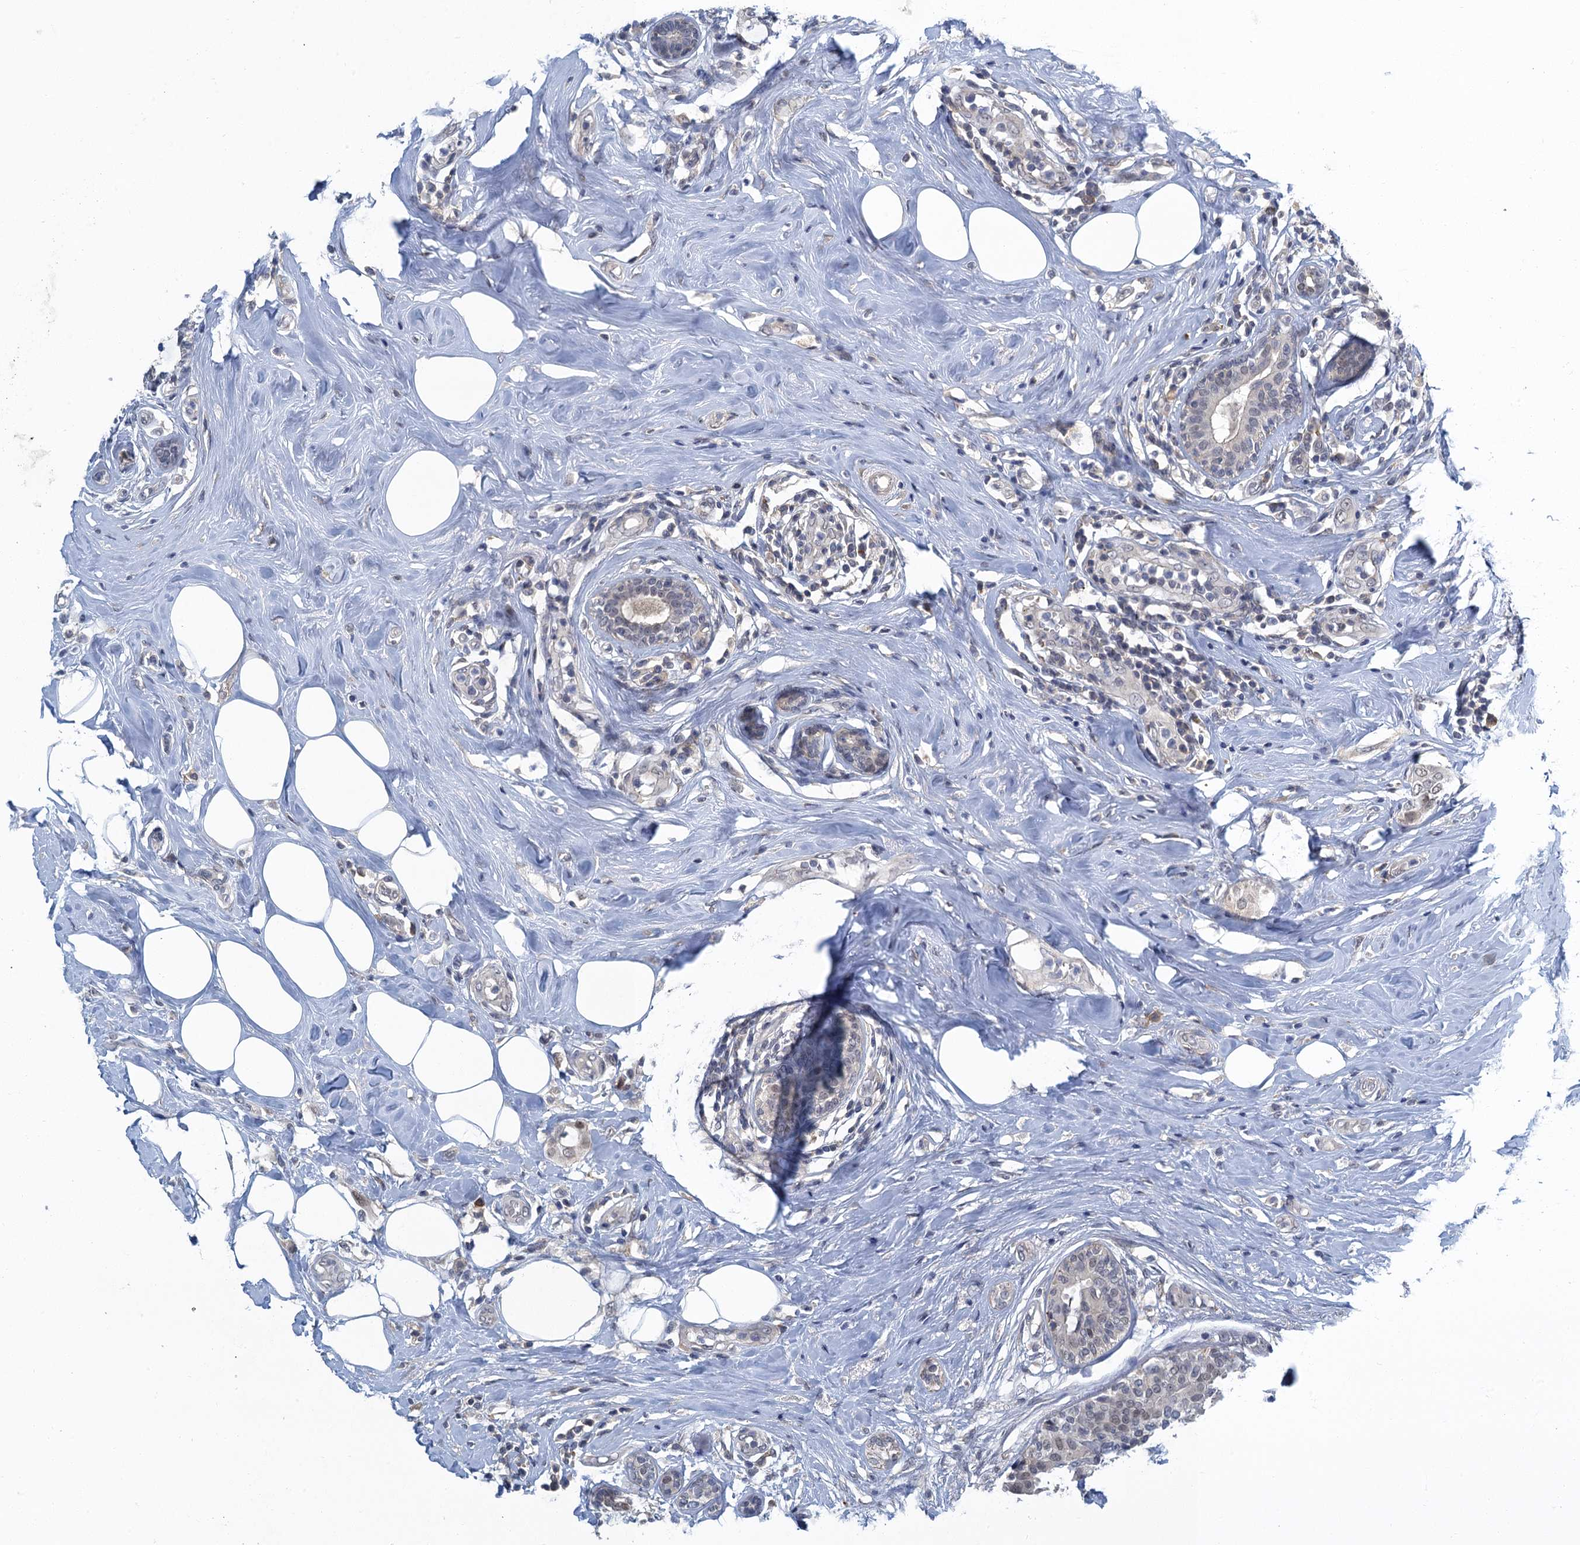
{"staining": {"intensity": "weak", "quantity": "<25%", "location": "nuclear"}, "tissue": "breast cancer", "cell_type": "Tumor cells", "image_type": "cancer", "snomed": [{"axis": "morphology", "description": "Lobular carcinoma"}, {"axis": "topography", "description": "Breast"}], "caption": "DAB immunohistochemical staining of breast cancer displays no significant expression in tumor cells.", "gene": "MRFAP1", "patient": {"sex": "female", "age": 51}}